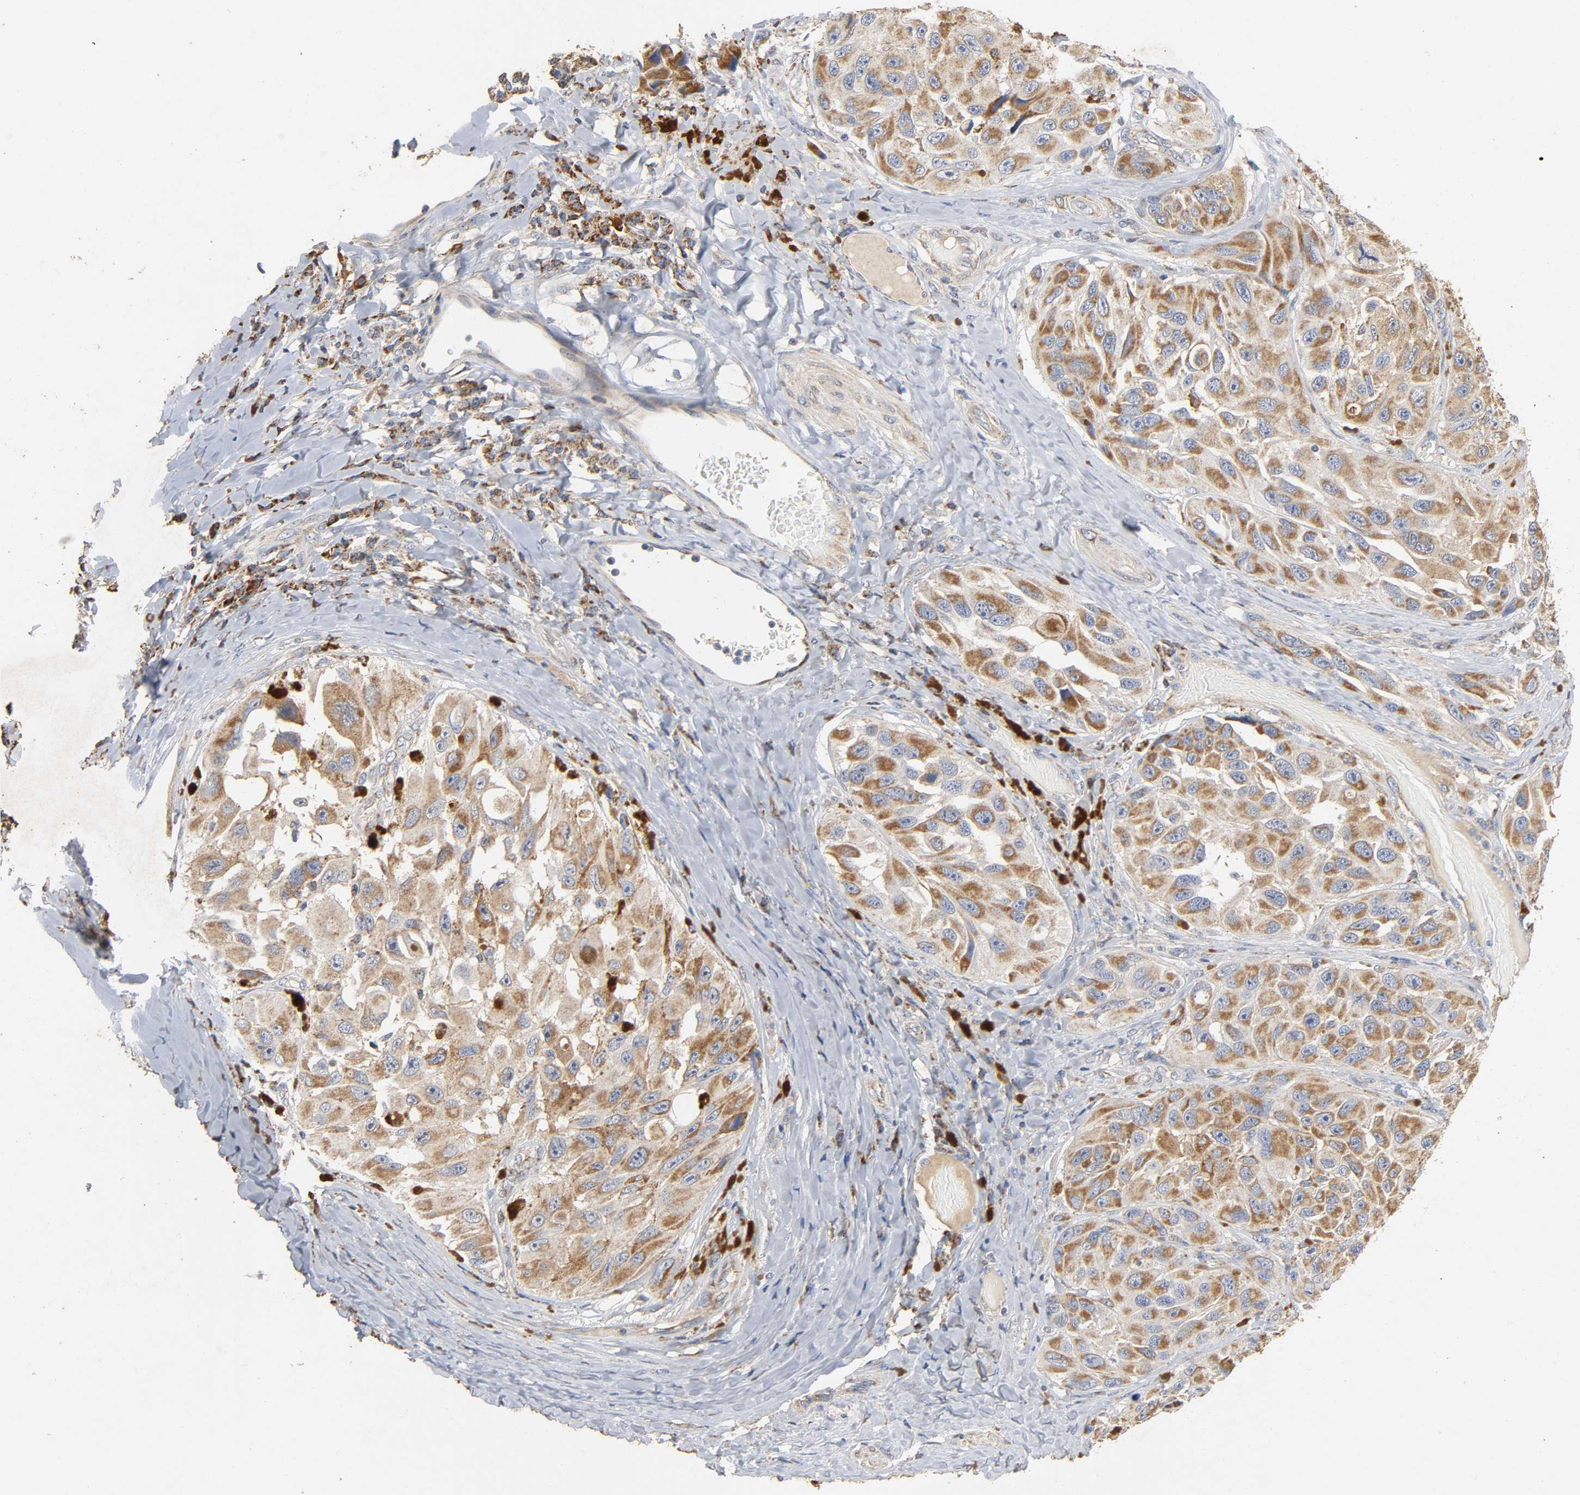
{"staining": {"intensity": "moderate", "quantity": ">75%", "location": "cytoplasmic/membranous"}, "tissue": "melanoma", "cell_type": "Tumor cells", "image_type": "cancer", "snomed": [{"axis": "morphology", "description": "Malignant melanoma, NOS"}, {"axis": "topography", "description": "Skin"}], "caption": "Brown immunohistochemical staining in melanoma reveals moderate cytoplasmic/membranous positivity in approximately >75% of tumor cells. (DAB IHC with brightfield microscopy, high magnification).", "gene": "NDUFS3", "patient": {"sex": "female", "age": 73}}